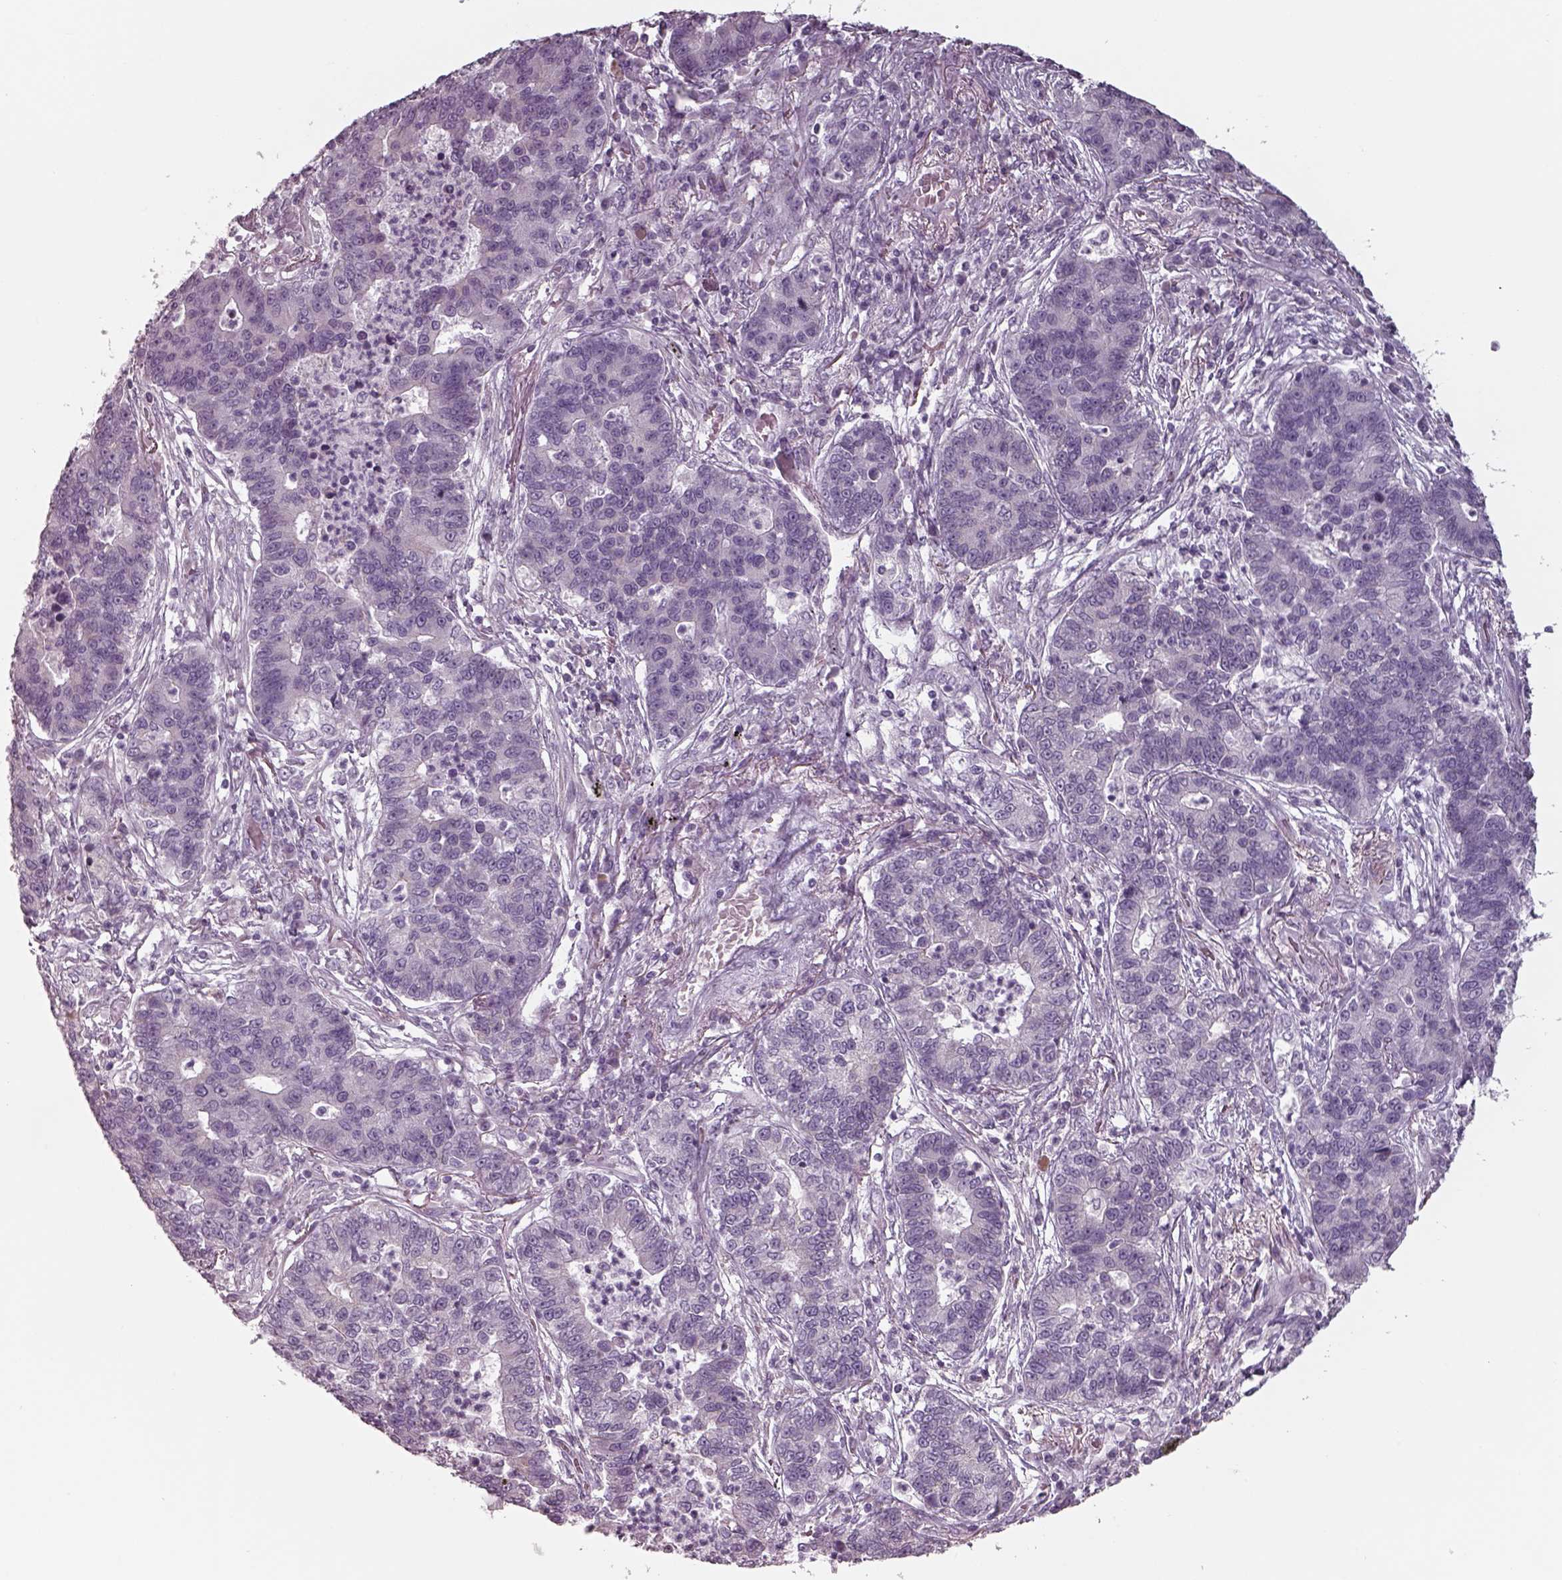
{"staining": {"intensity": "negative", "quantity": "none", "location": "none"}, "tissue": "lung cancer", "cell_type": "Tumor cells", "image_type": "cancer", "snomed": [{"axis": "morphology", "description": "Adenocarcinoma, NOS"}, {"axis": "topography", "description": "Lung"}], "caption": "A histopathology image of human lung adenocarcinoma is negative for staining in tumor cells. Nuclei are stained in blue.", "gene": "SEPTIN14", "patient": {"sex": "female", "age": 57}}